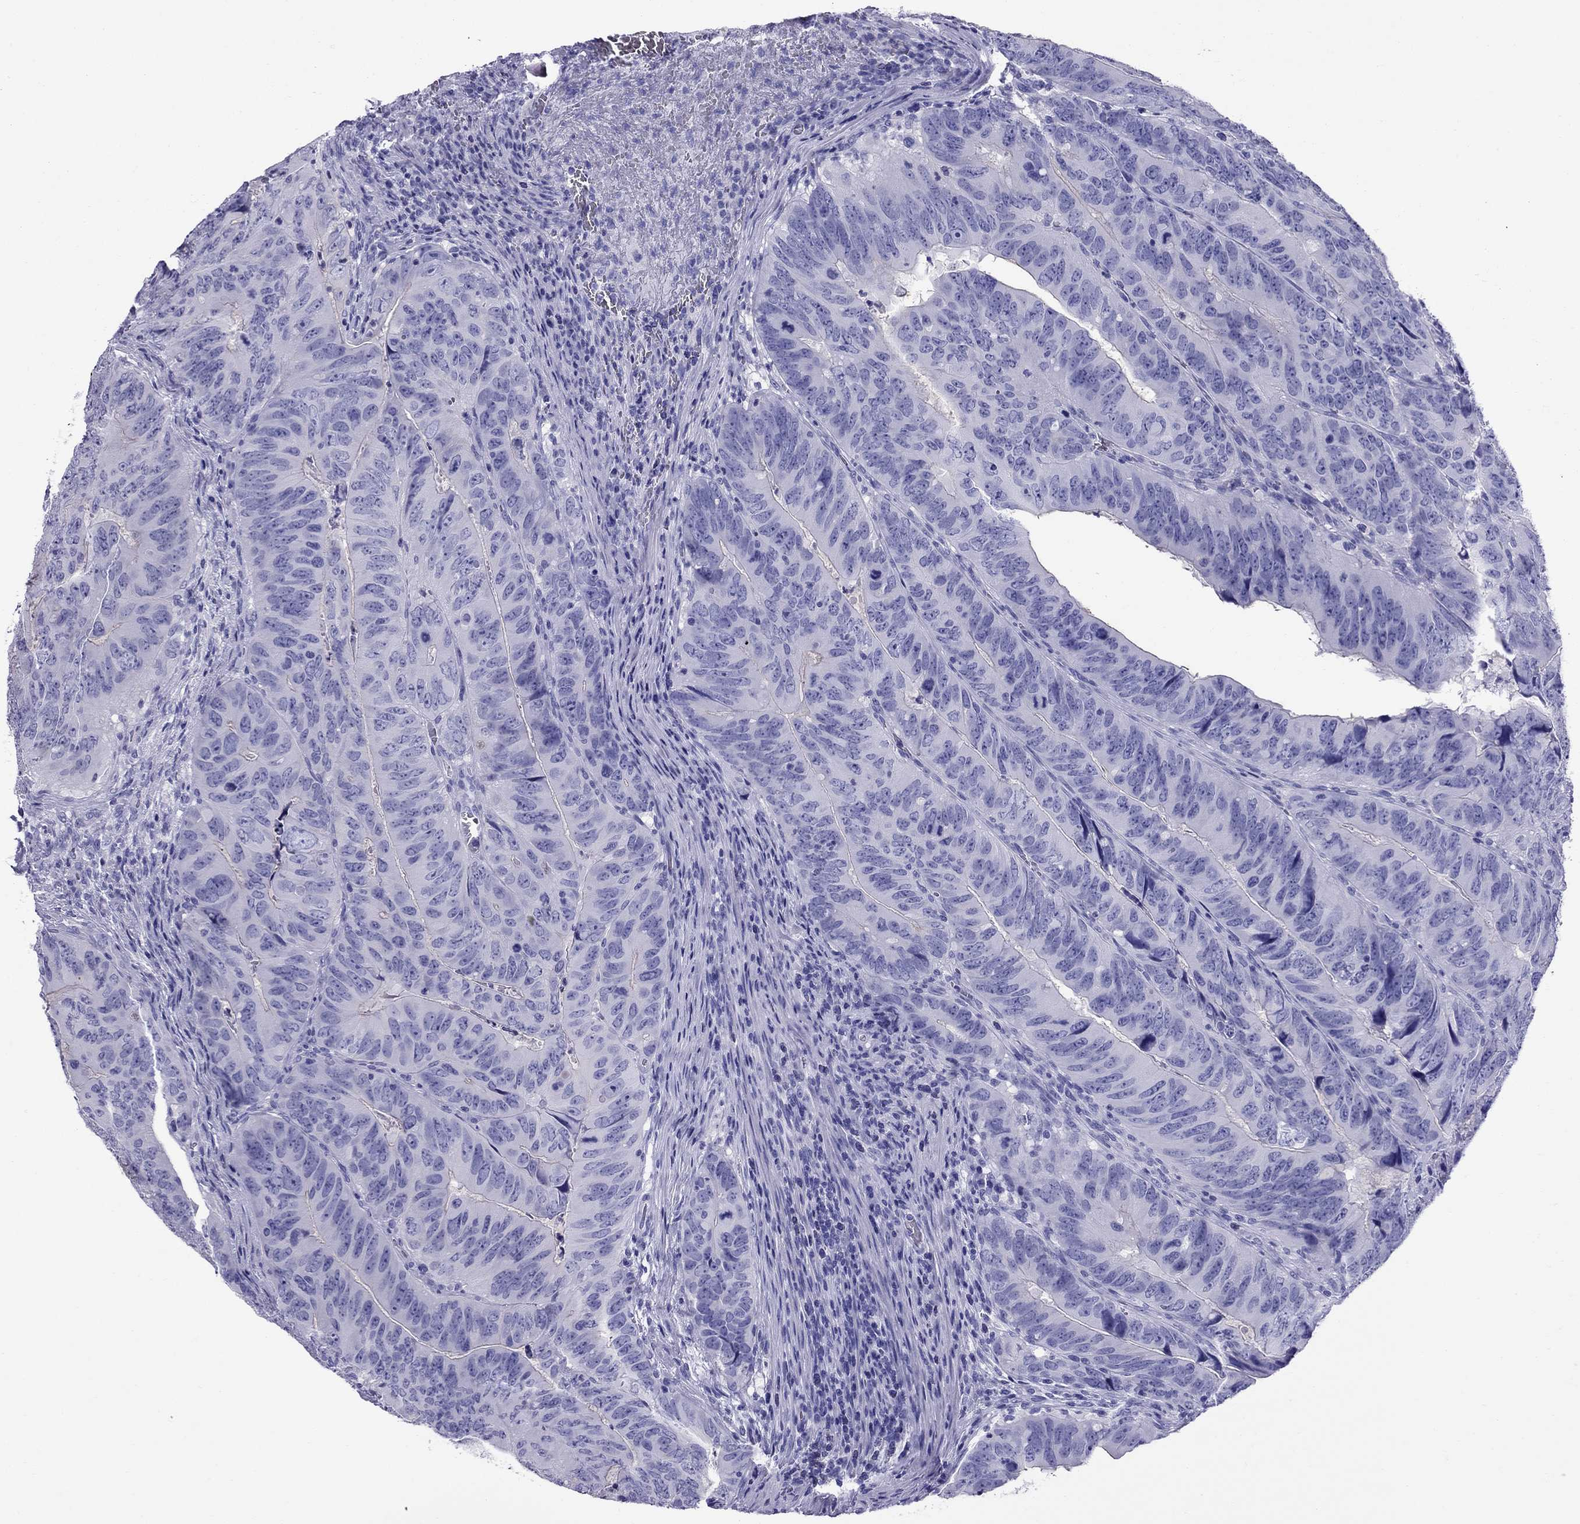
{"staining": {"intensity": "negative", "quantity": "none", "location": "none"}, "tissue": "colorectal cancer", "cell_type": "Tumor cells", "image_type": "cancer", "snomed": [{"axis": "morphology", "description": "Adenocarcinoma, NOS"}, {"axis": "topography", "description": "Colon"}], "caption": "There is no significant expression in tumor cells of colorectal cancer.", "gene": "AVPR1B", "patient": {"sex": "male", "age": 79}}